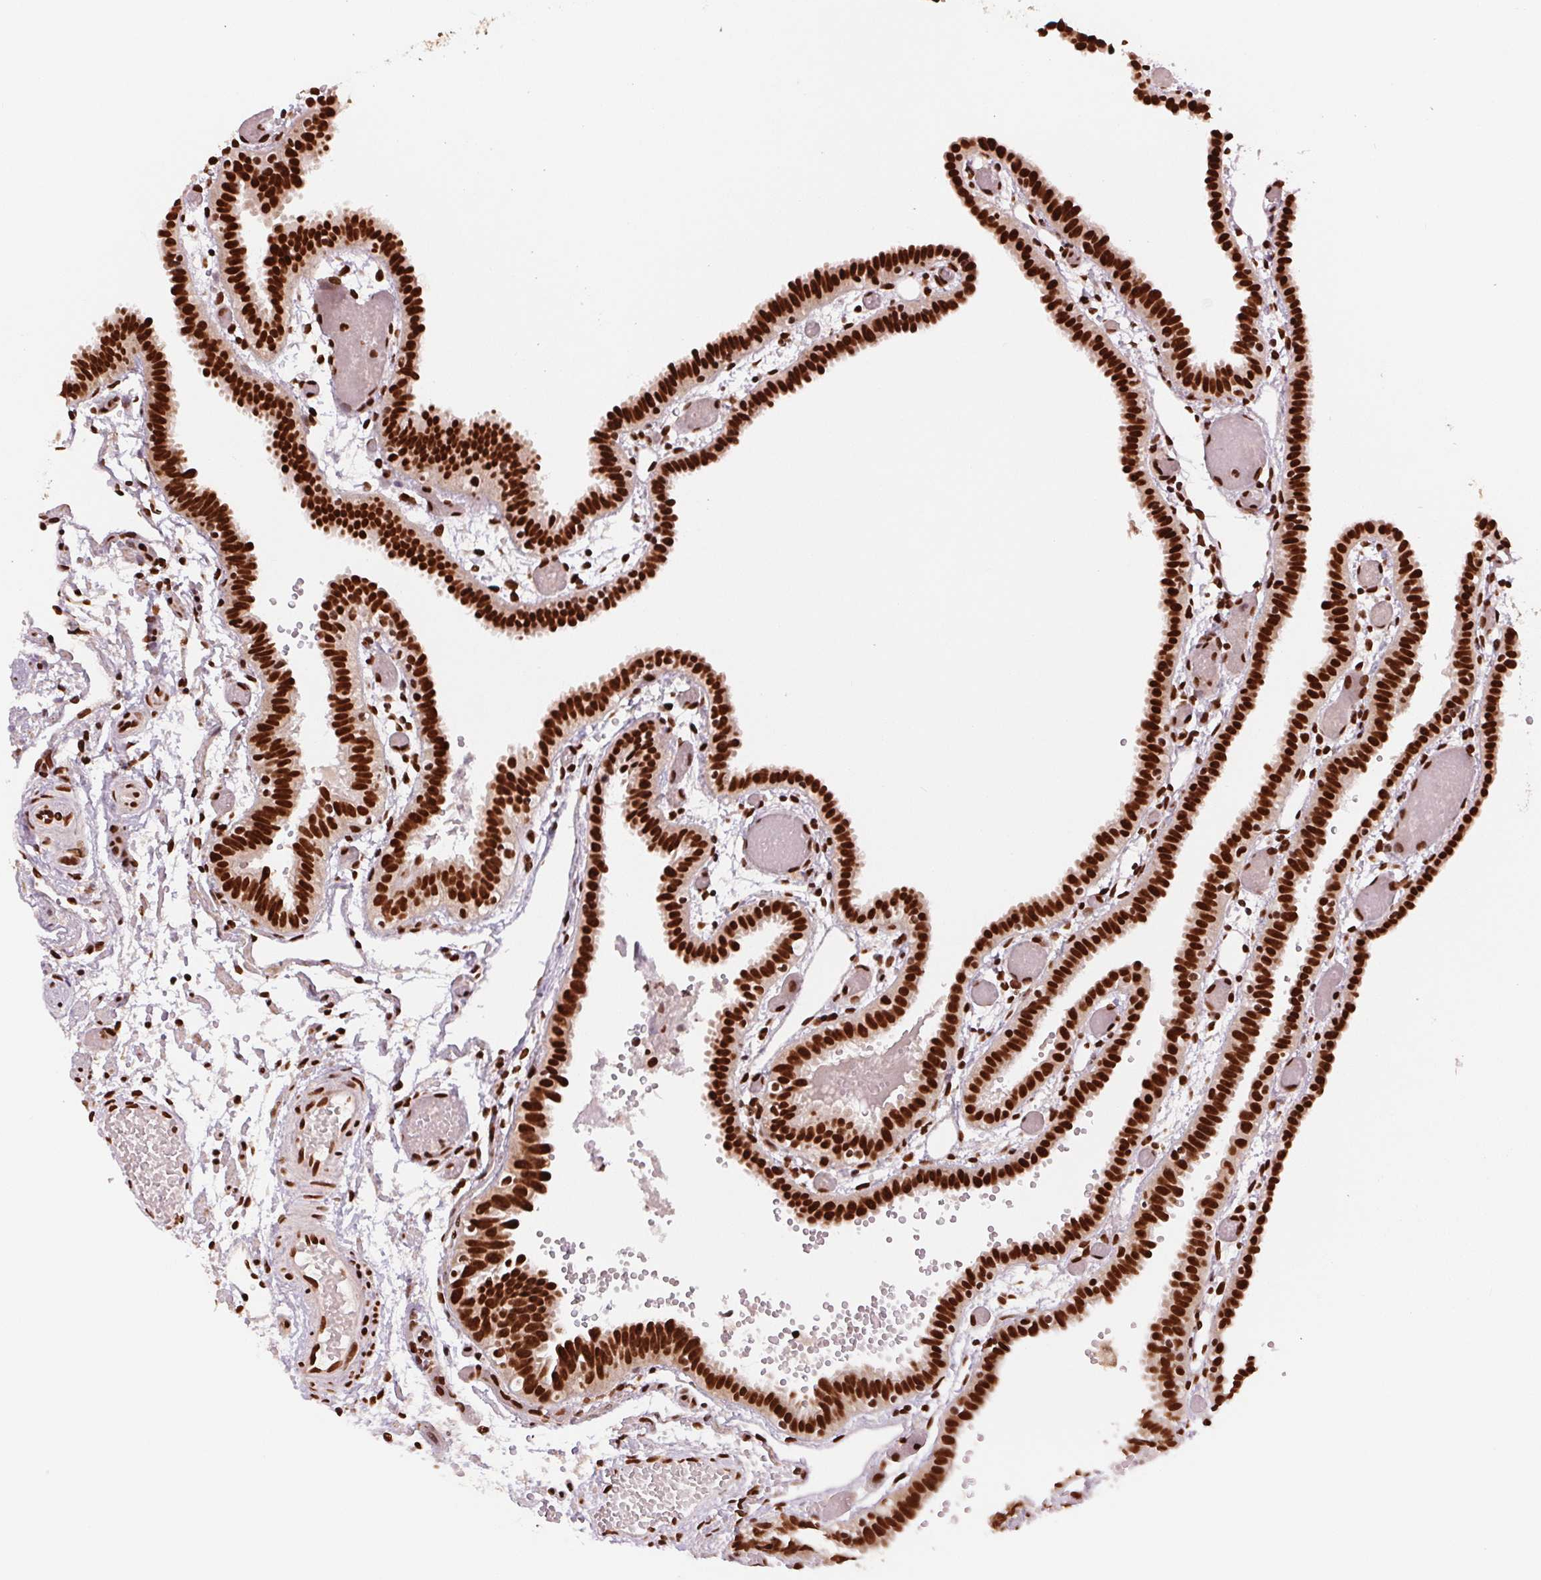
{"staining": {"intensity": "strong", "quantity": ">75%", "location": "nuclear"}, "tissue": "fallopian tube", "cell_type": "Glandular cells", "image_type": "normal", "snomed": [{"axis": "morphology", "description": "Normal tissue, NOS"}, {"axis": "topography", "description": "Fallopian tube"}], "caption": "Approximately >75% of glandular cells in unremarkable fallopian tube exhibit strong nuclear protein expression as visualized by brown immunohistochemical staining.", "gene": "TTLL9", "patient": {"sex": "female", "age": 37}}